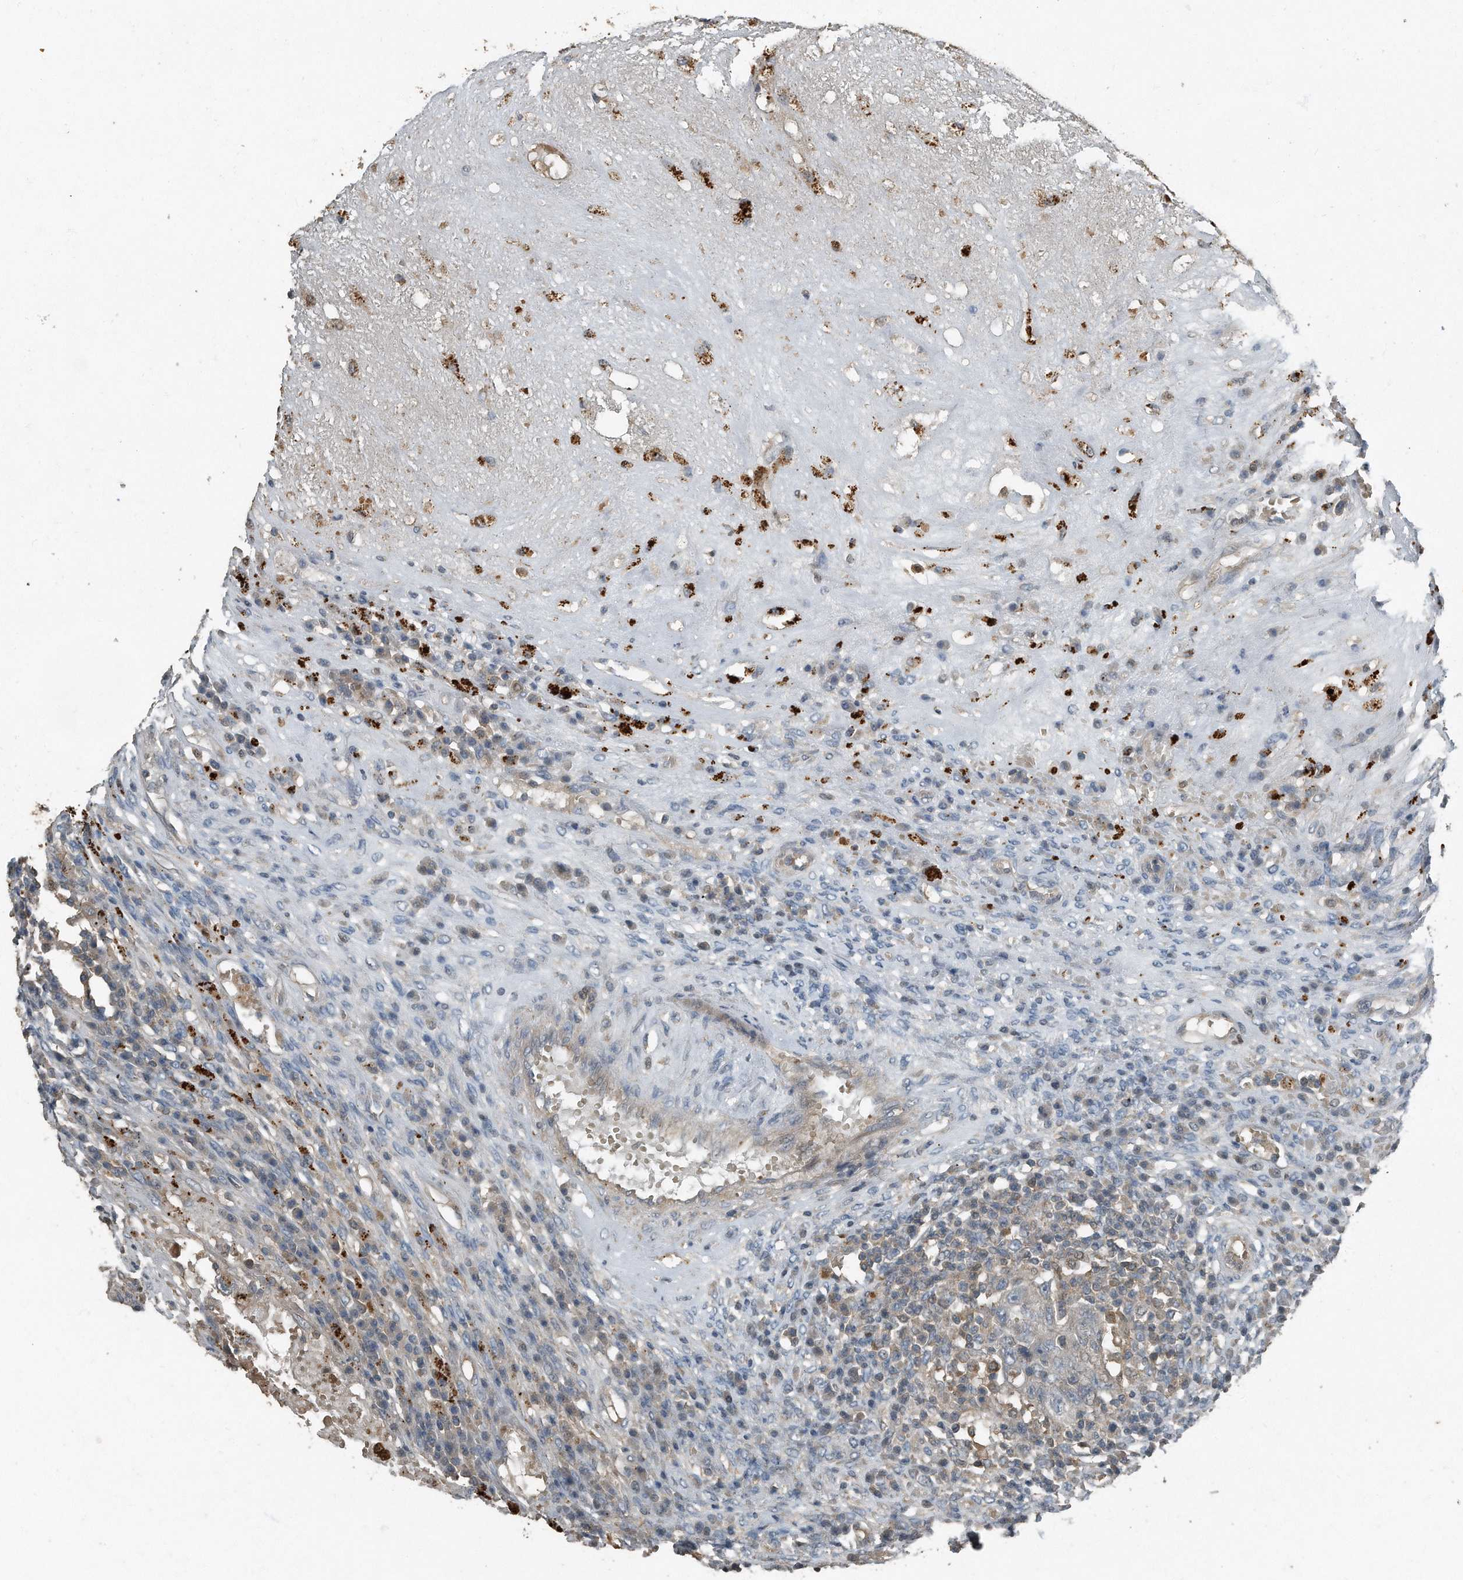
{"staining": {"intensity": "negative", "quantity": "none", "location": "none"}, "tissue": "testis cancer", "cell_type": "Tumor cells", "image_type": "cancer", "snomed": [{"axis": "morphology", "description": "Carcinoma, Embryonal, NOS"}, {"axis": "topography", "description": "Testis"}], "caption": "Tumor cells show no significant protein staining in testis cancer (embryonal carcinoma).", "gene": "C9", "patient": {"sex": "male", "age": 26}}